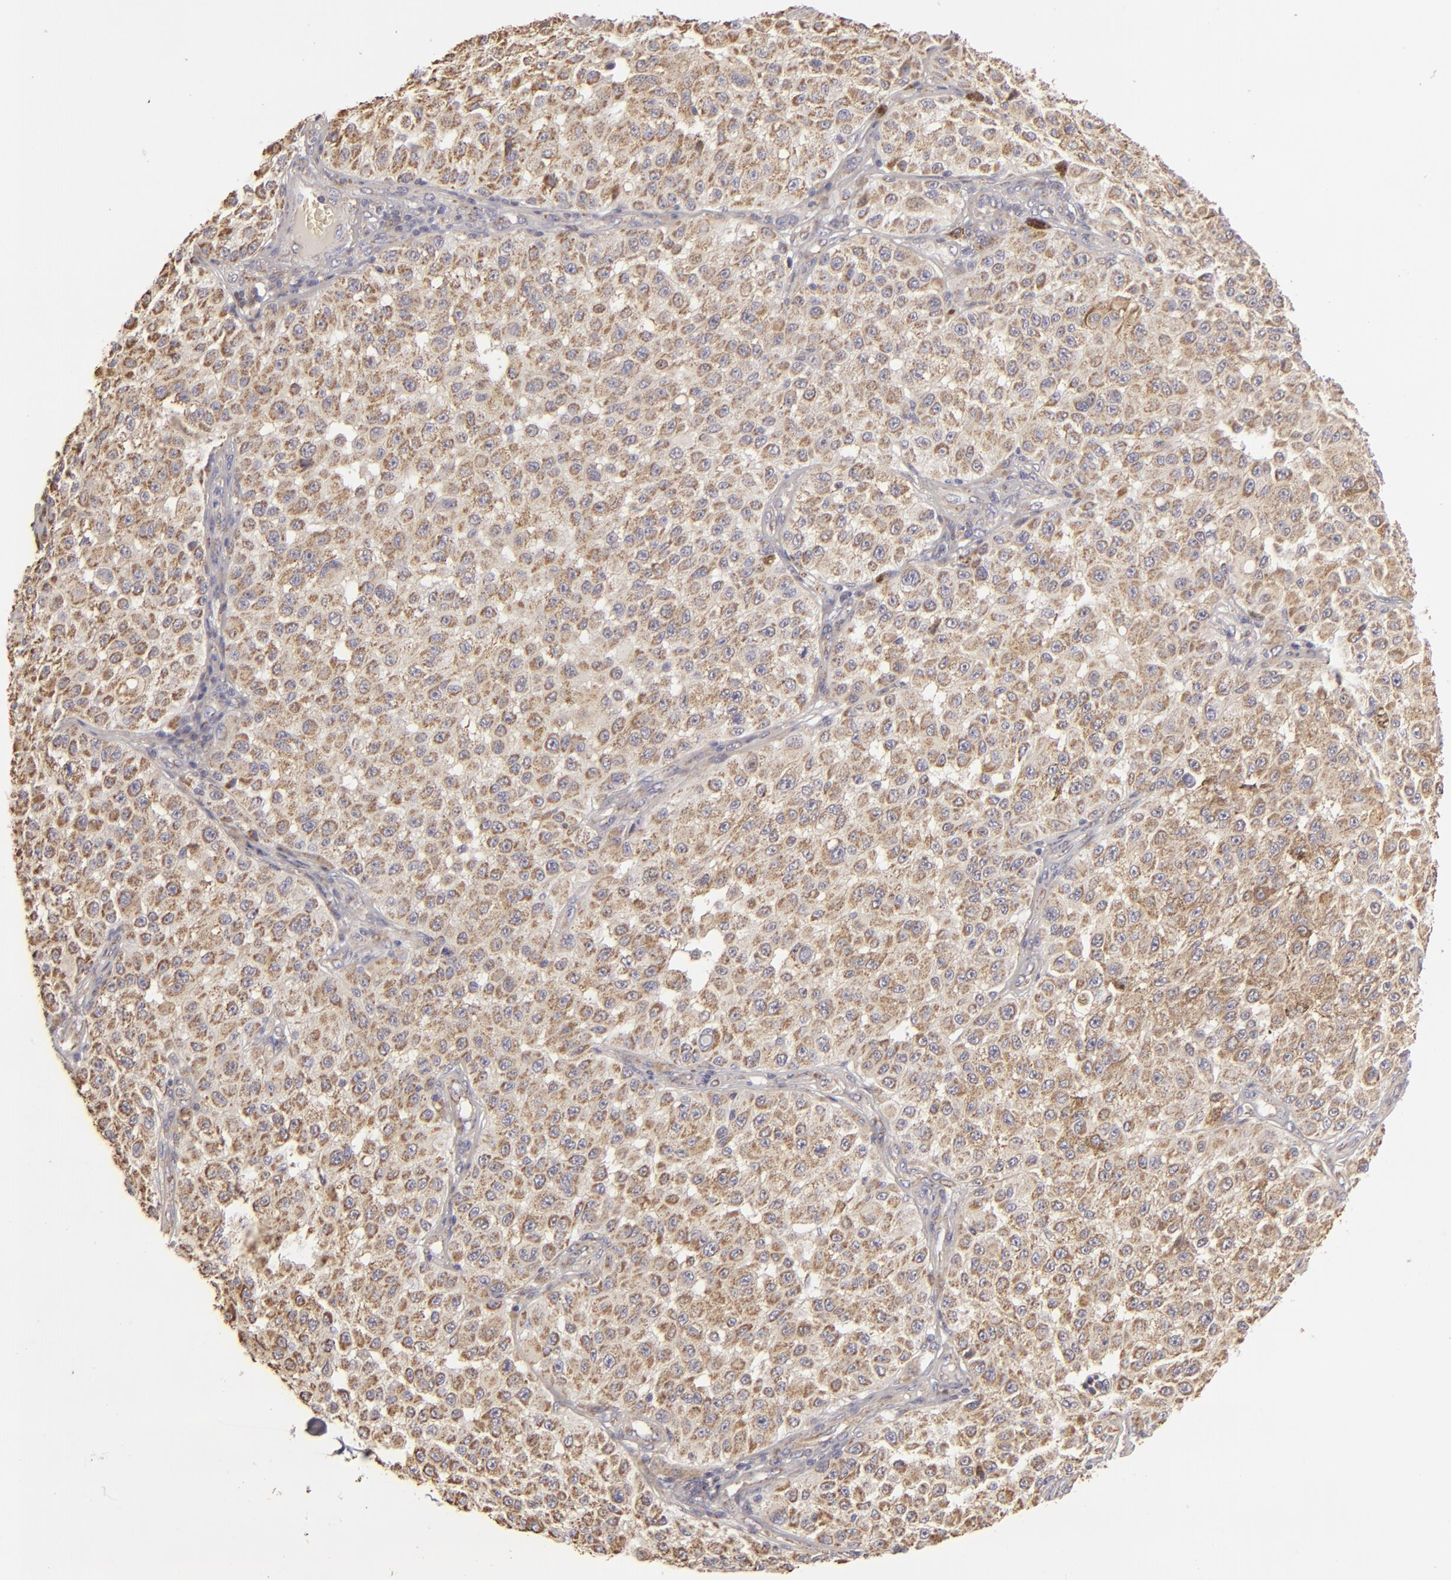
{"staining": {"intensity": "weak", "quantity": ">75%", "location": "cytoplasmic/membranous"}, "tissue": "melanoma", "cell_type": "Tumor cells", "image_type": "cancer", "snomed": [{"axis": "morphology", "description": "Malignant melanoma, NOS"}, {"axis": "topography", "description": "Skin"}], "caption": "Immunohistochemical staining of human melanoma reveals low levels of weak cytoplasmic/membranous positivity in about >75% of tumor cells.", "gene": "CFB", "patient": {"sex": "female", "age": 64}}